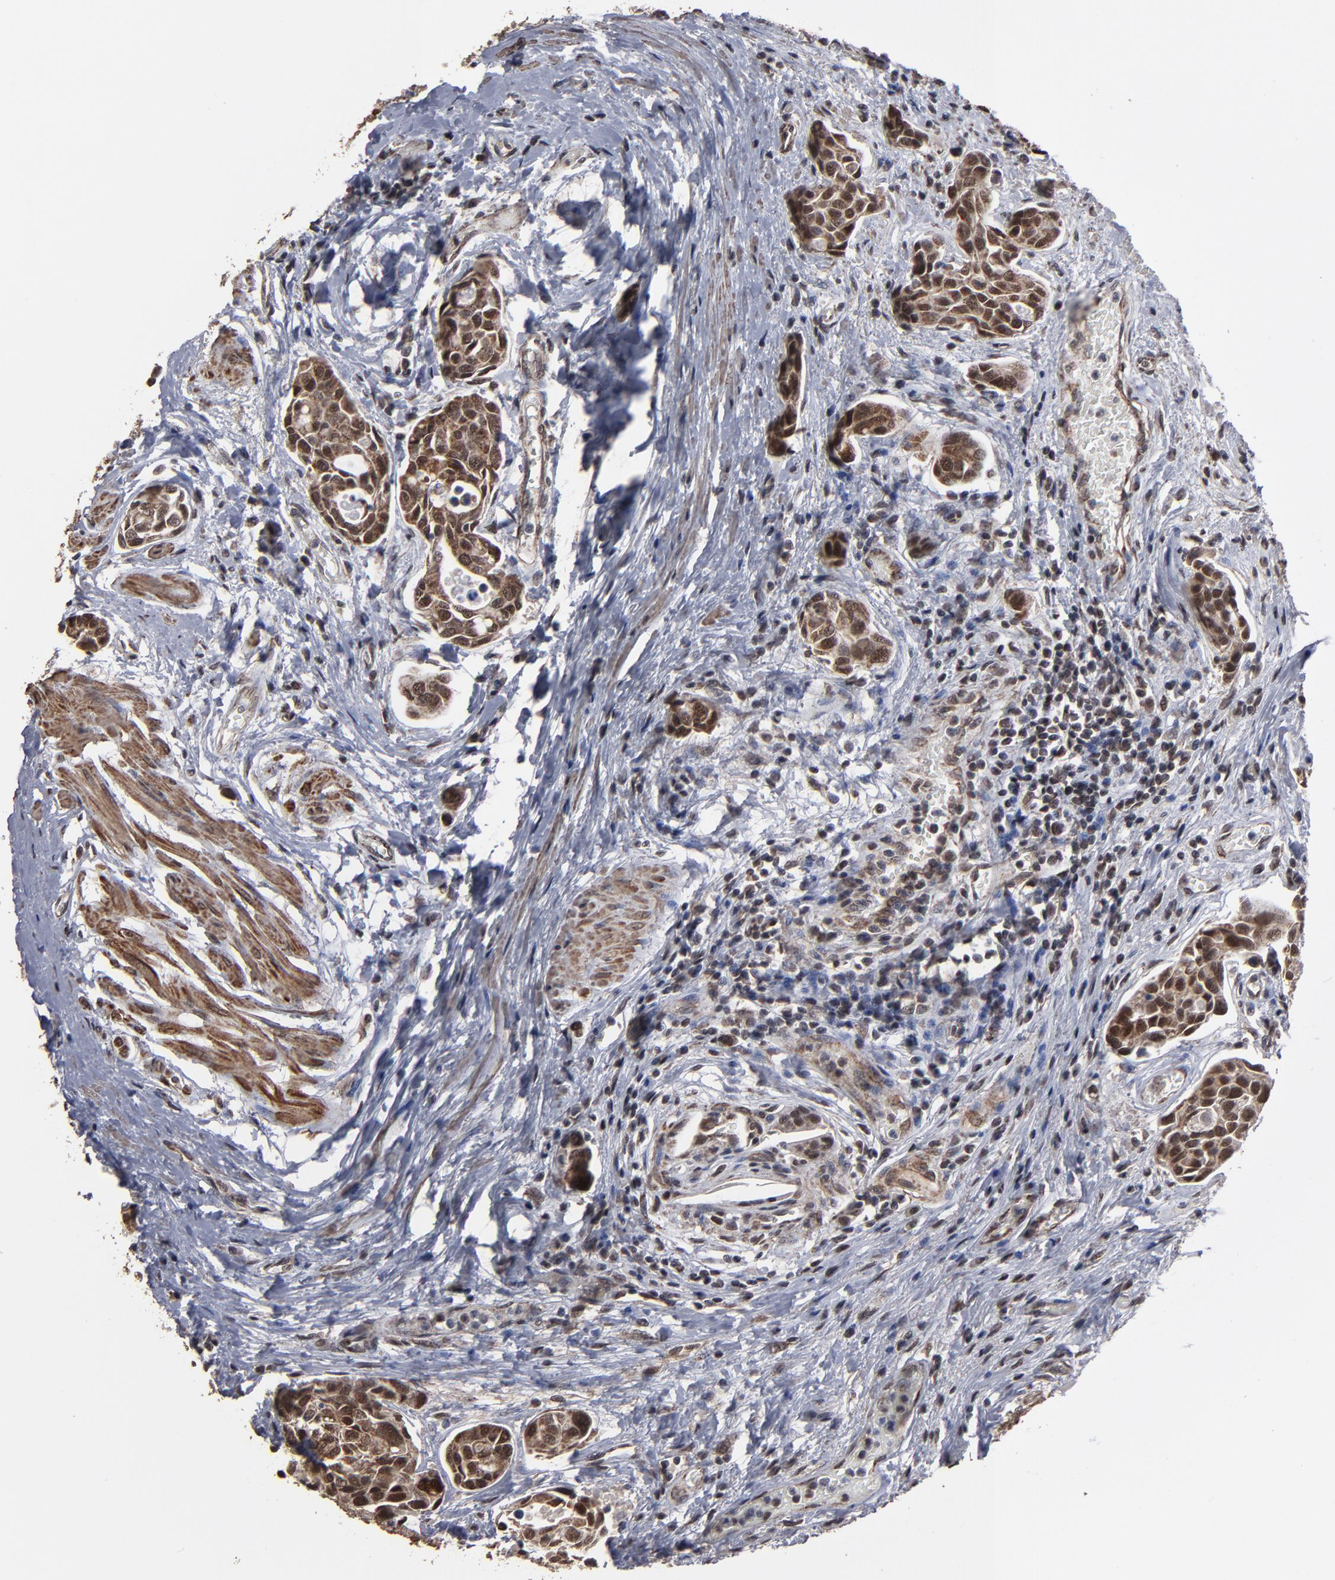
{"staining": {"intensity": "strong", "quantity": ">75%", "location": "cytoplasmic/membranous,nuclear"}, "tissue": "urothelial cancer", "cell_type": "Tumor cells", "image_type": "cancer", "snomed": [{"axis": "morphology", "description": "Urothelial carcinoma, High grade"}, {"axis": "topography", "description": "Urinary bladder"}], "caption": "Brown immunohistochemical staining in human high-grade urothelial carcinoma reveals strong cytoplasmic/membranous and nuclear positivity in about >75% of tumor cells.", "gene": "BNIP3", "patient": {"sex": "male", "age": 78}}